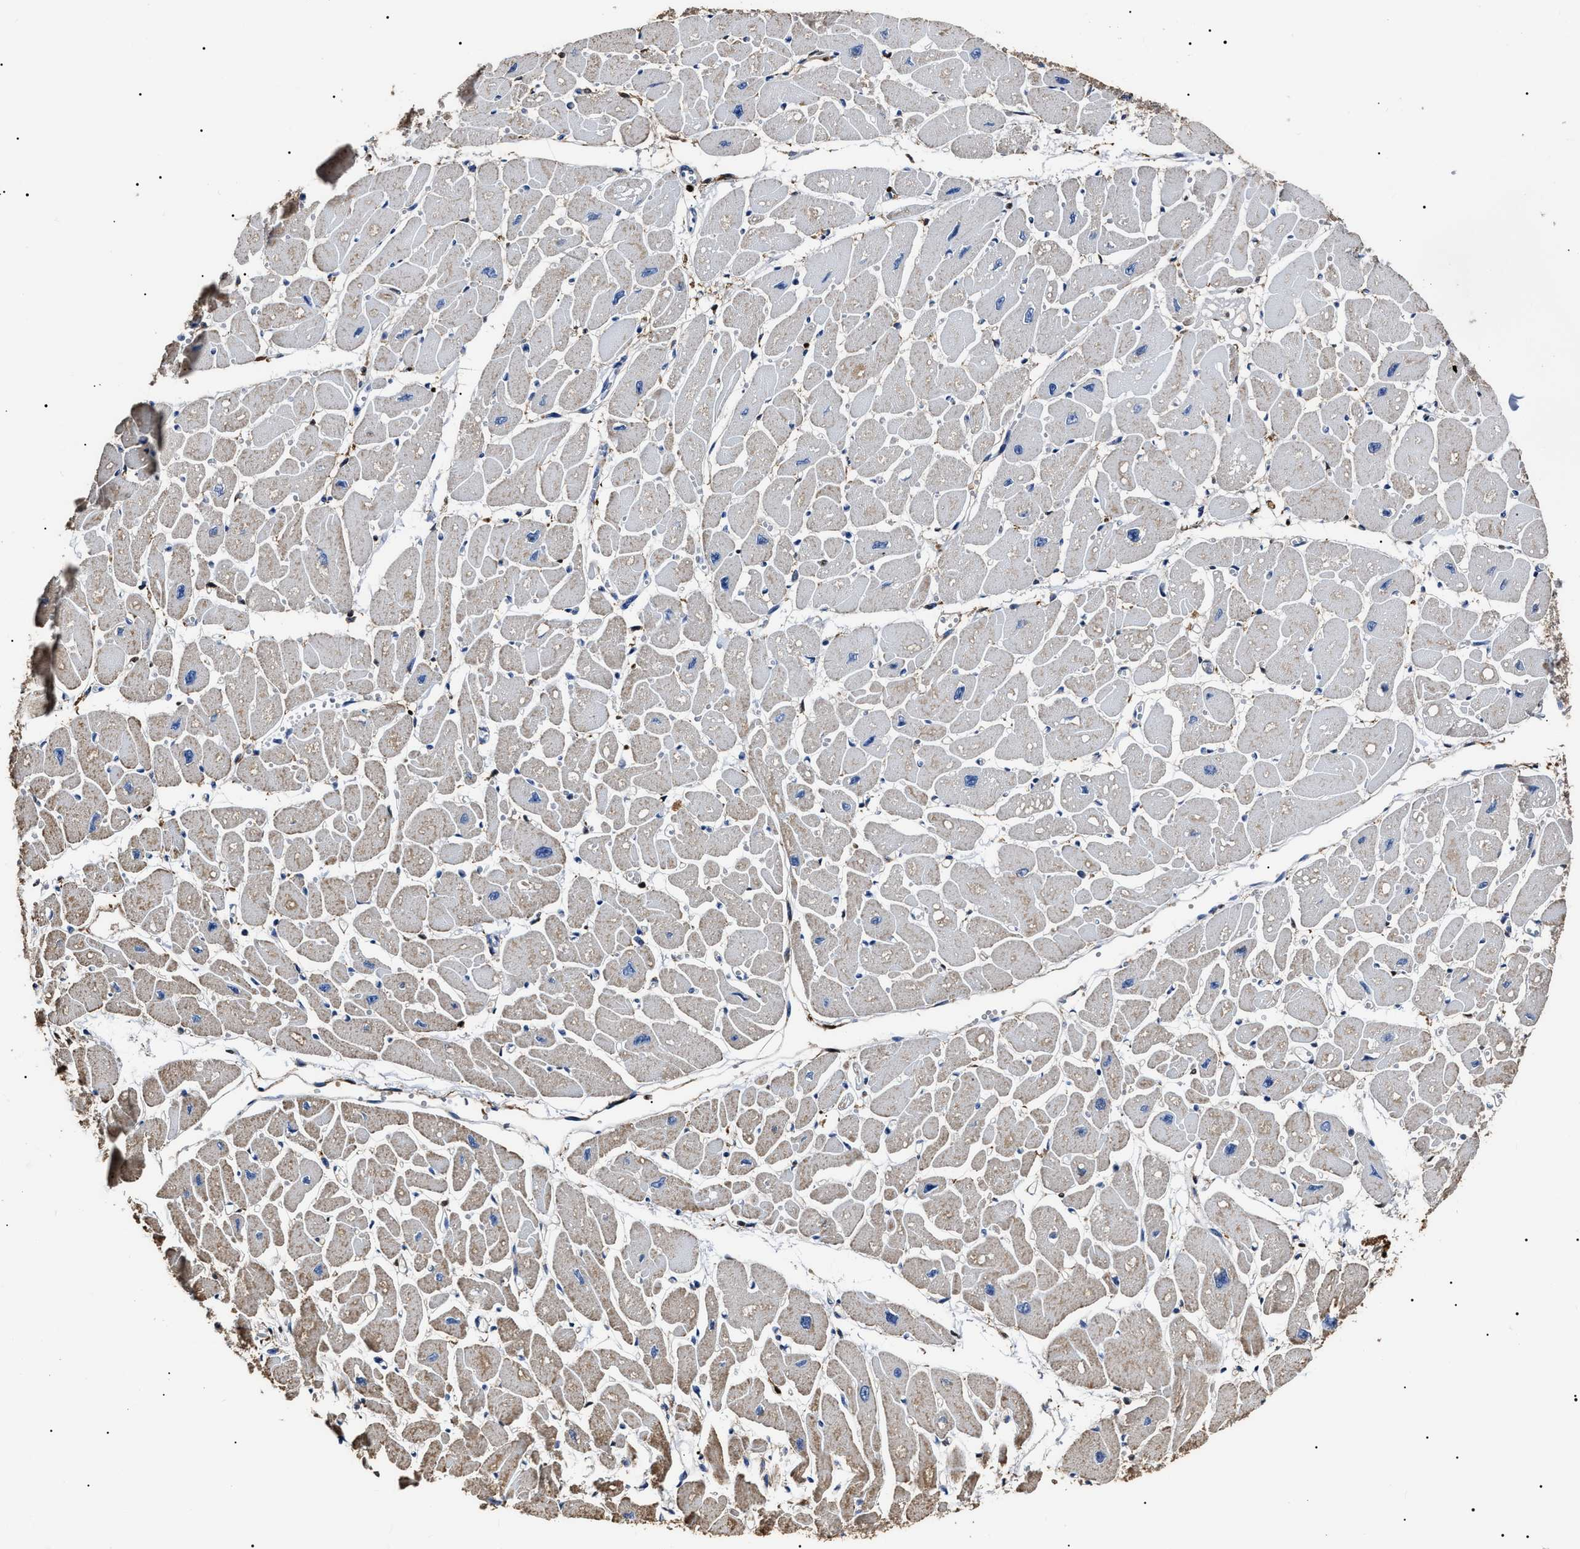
{"staining": {"intensity": "weak", "quantity": "<25%", "location": "cytoplasmic/membranous"}, "tissue": "heart muscle", "cell_type": "Cardiomyocytes", "image_type": "normal", "snomed": [{"axis": "morphology", "description": "Normal tissue, NOS"}, {"axis": "topography", "description": "Heart"}], "caption": "The micrograph shows no staining of cardiomyocytes in normal heart muscle.", "gene": "ALDH1A1", "patient": {"sex": "female", "age": 54}}